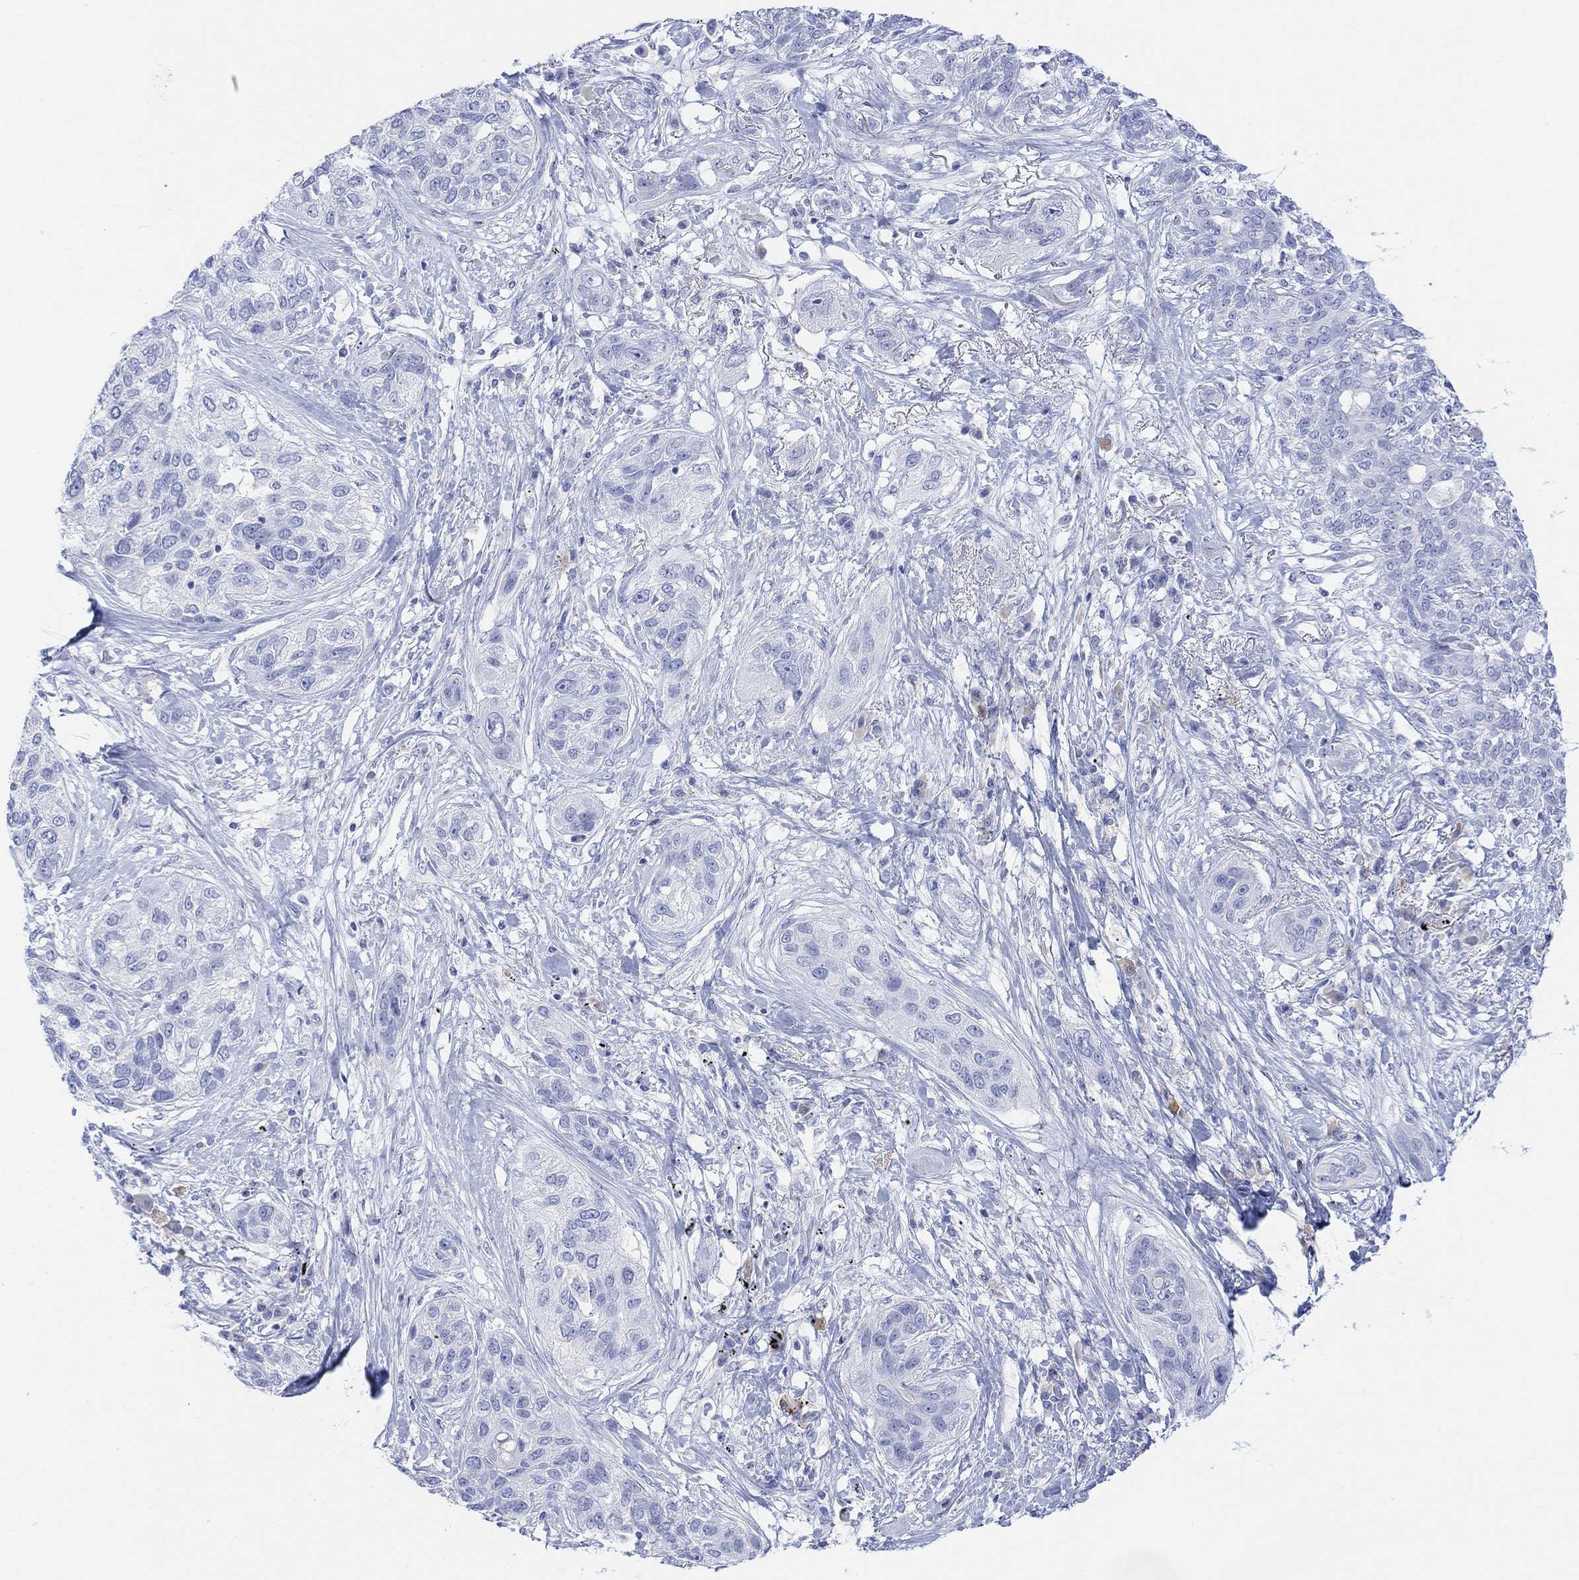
{"staining": {"intensity": "negative", "quantity": "none", "location": "none"}, "tissue": "lung cancer", "cell_type": "Tumor cells", "image_type": "cancer", "snomed": [{"axis": "morphology", "description": "Squamous cell carcinoma, NOS"}, {"axis": "topography", "description": "Lung"}], "caption": "The immunohistochemistry photomicrograph has no significant staining in tumor cells of lung cancer tissue.", "gene": "GNG13", "patient": {"sex": "female", "age": 70}}